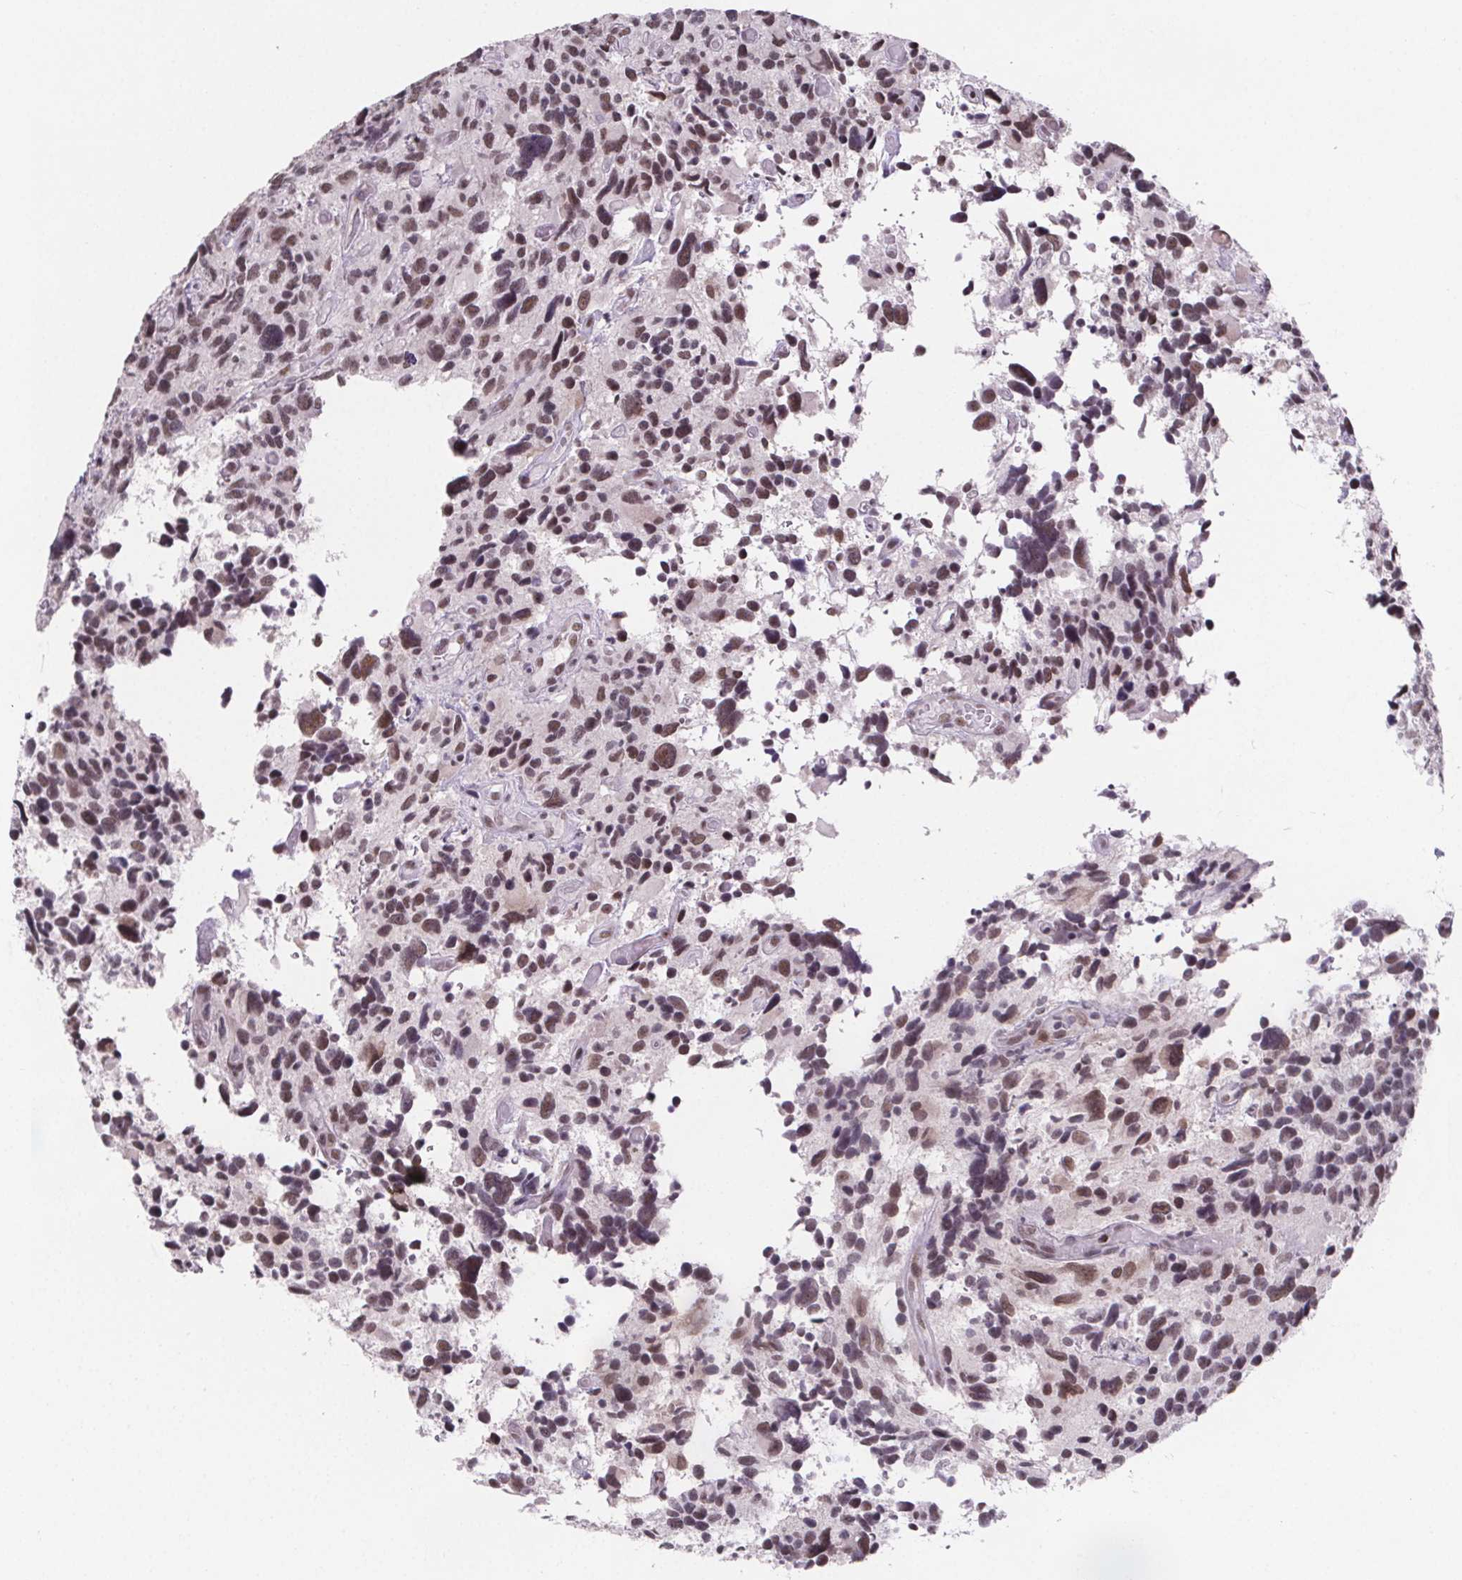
{"staining": {"intensity": "moderate", "quantity": ">75%", "location": "nuclear"}, "tissue": "glioma", "cell_type": "Tumor cells", "image_type": "cancer", "snomed": [{"axis": "morphology", "description": "Glioma, malignant, High grade"}, {"axis": "topography", "description": "Brain"}], "caption": "Protein staining displays moderate nuclear positivity in approximately >75% of tumor cells in glioma.", "gene": "ZNF572", "patient": {"sex": "male", "age": 46}}